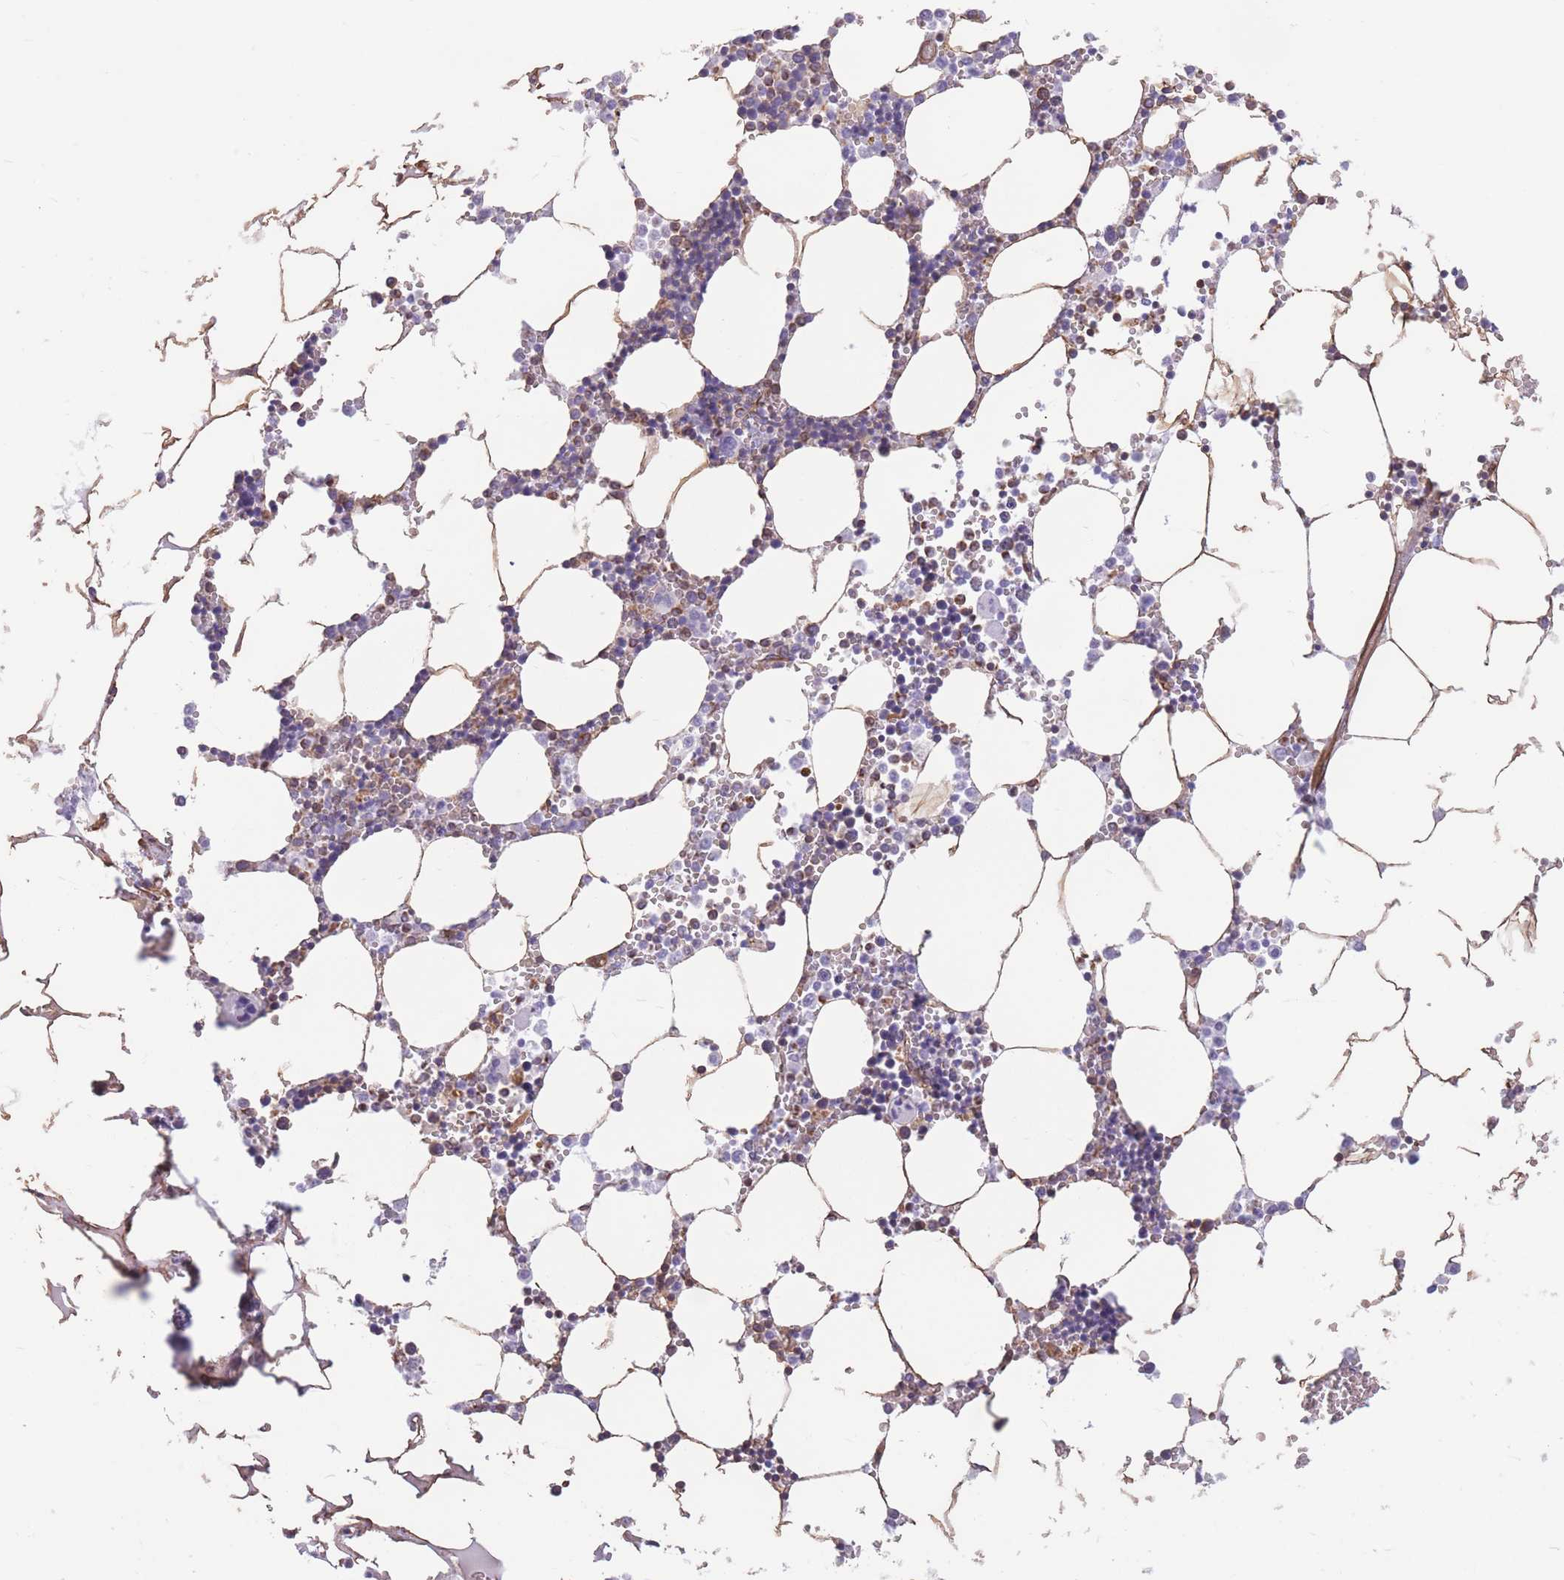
{"staining": {"intensity": "moderate", "quantity": "<25%", "location": "cytoplasmic/membranous"}, "tissue": "bone marrow", "cell_type": "Hematopoietic cells", "image_type": "normal", "snomed": [{"axis": "morphology", "description": "Normal tissue, NOS"}, {"axis": "topography", "description": "Bone marrow"}], "caption": "Immunohistochemical staining of benign bone marrow displays low levels of moderate cytoplasmic/membranous expression in about <25% of hematopoietic cells. Immunohistochemistry (ihc) stains the protein in brown and the nuclei are stained blue.", "gene": "ADD1", "patient": {"sex": "male", "age": 54}}